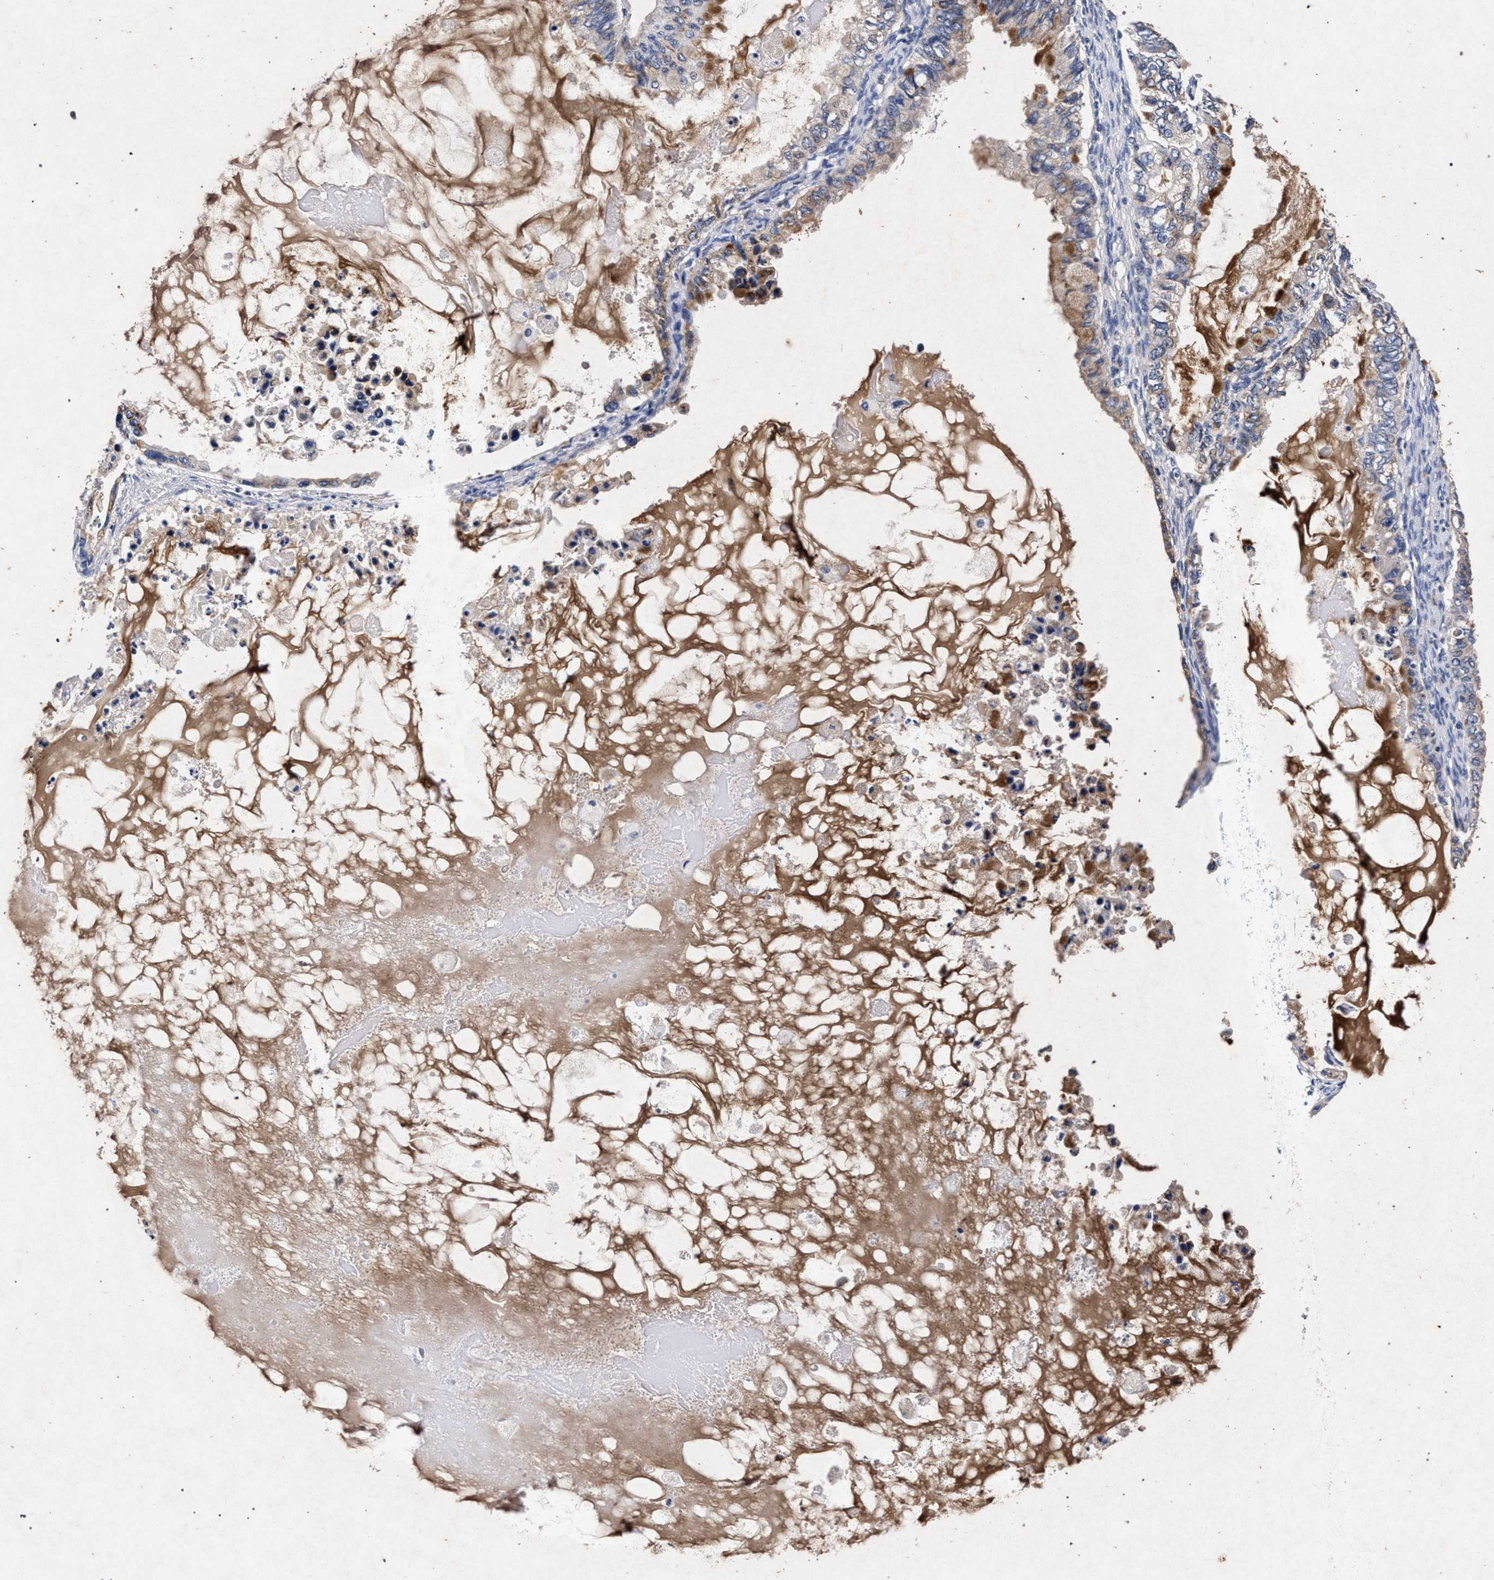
{"staining": {"intensity": "weak", "quantity": "<25%", "location": "cytoplasmic/membranous"}, "tissue": "ovarian cancer", "cell_type": "Tumor cells", "image_type": "cancer", "snomed": [{"axis": "morphology", "description": "Cystadenocarcinoma, mucinous, NOS"}, {"axis": "topography", "description": "Ovary"}], "caption": "Immunohistochemistry photomicrograph of neoplastic tissue: human ovarian cancer (mucinous cystadenocarcinoma) stained with DAB shows no significant protein expression in tumor cells.", "gene": "ATP1A2", "patient": {"sex": "female", "age": 80}}